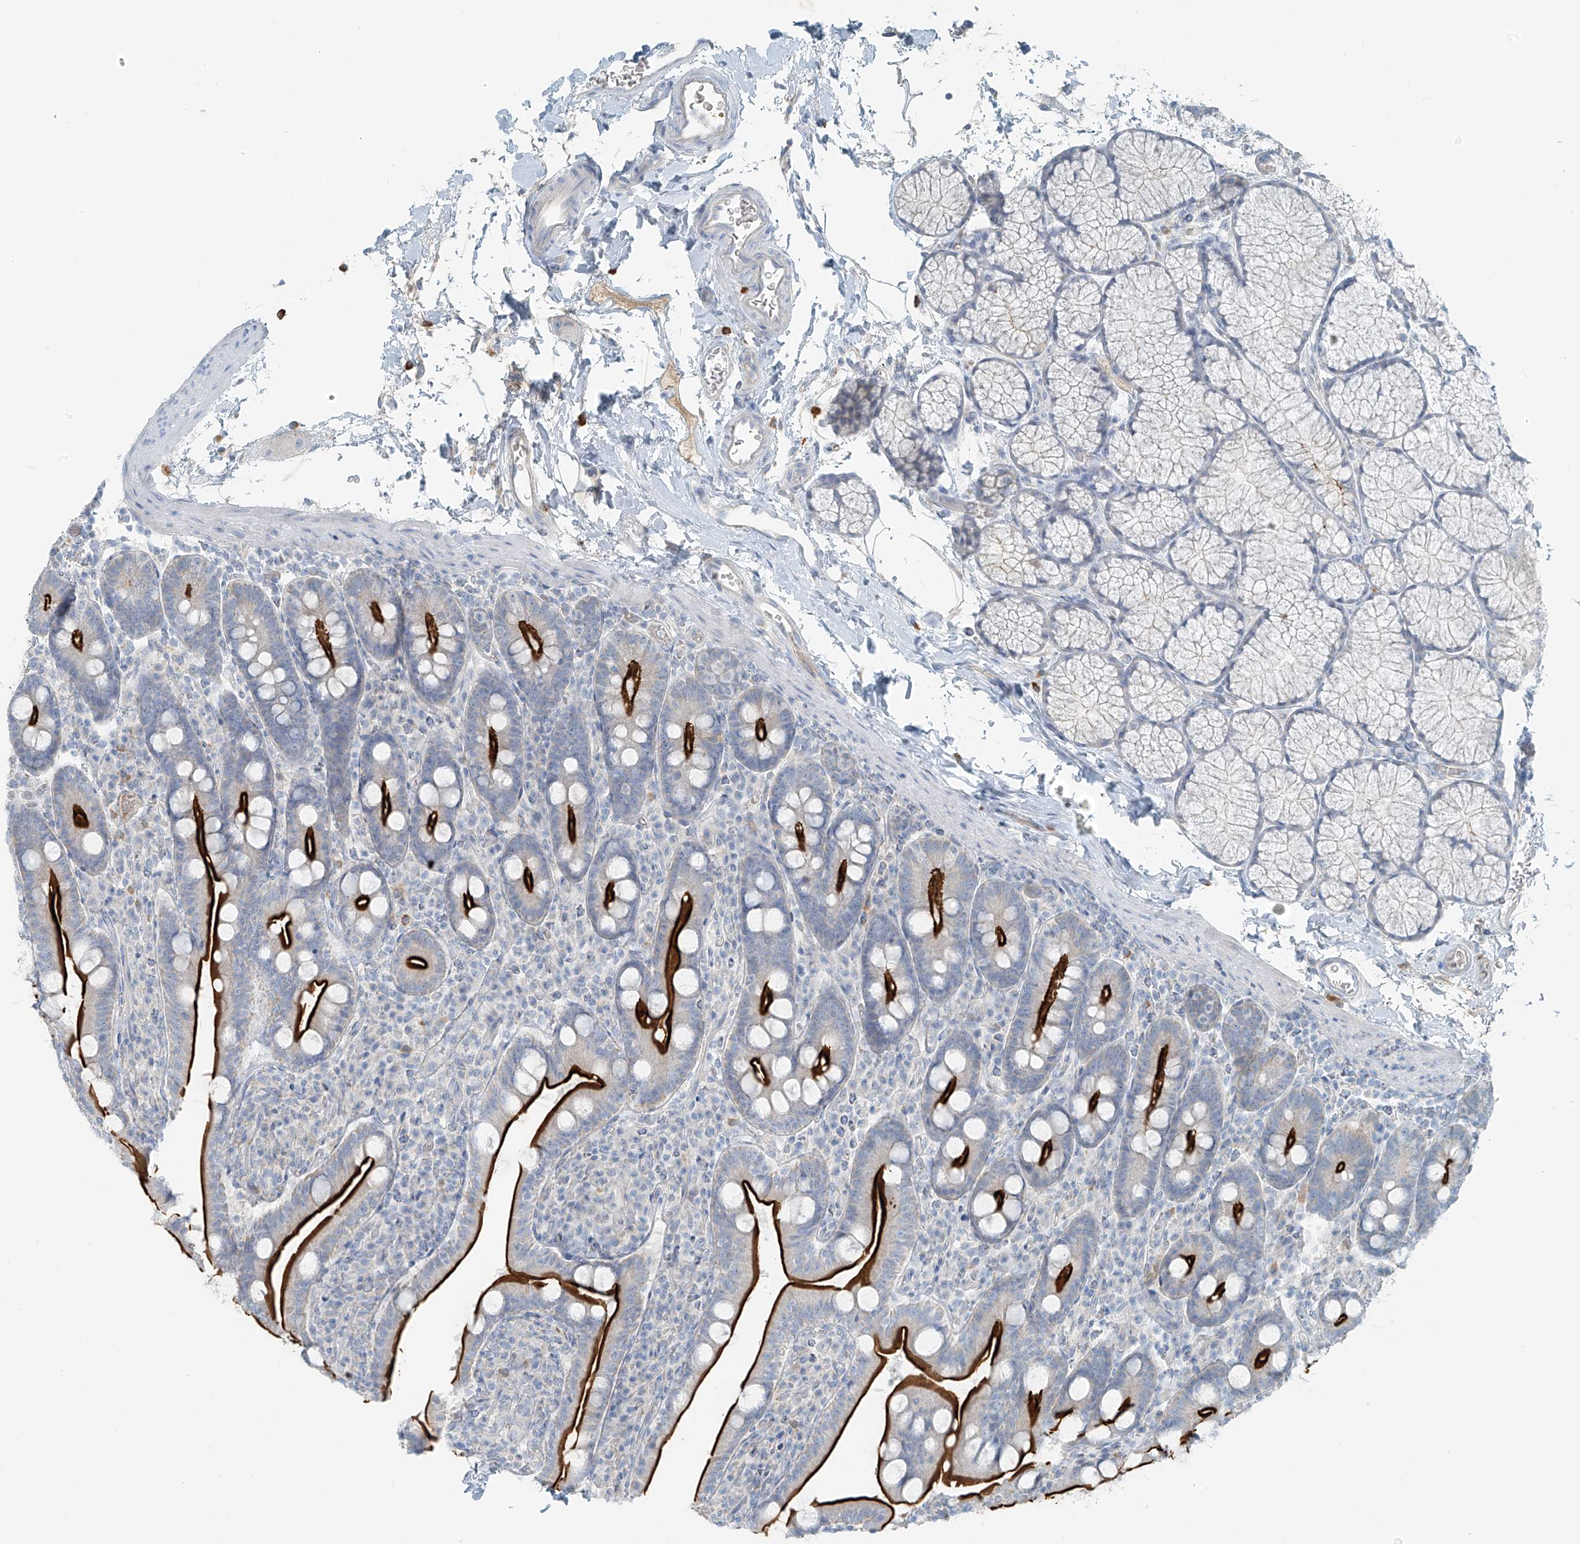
{"staining": {"intensity": "strong", "quantity": ">75%", "location": "cytoplasmic/membranous"}, "tissue": "duodenum", "cell_type": "Glandular cells", "image_type": "normal", "snomed": [{"axis": "morphology", "description": "Normal tissue, NOS"}, {"axis": "topography", "description": "Duodenum"}], "caption": "Strong cytoplasmic/membranous positivity for a protein is present in about >75% of glandular cells of benign duodenum using IHC.", "gene": "FAM131C", "patient": {"sex": "male", "age": 35}}